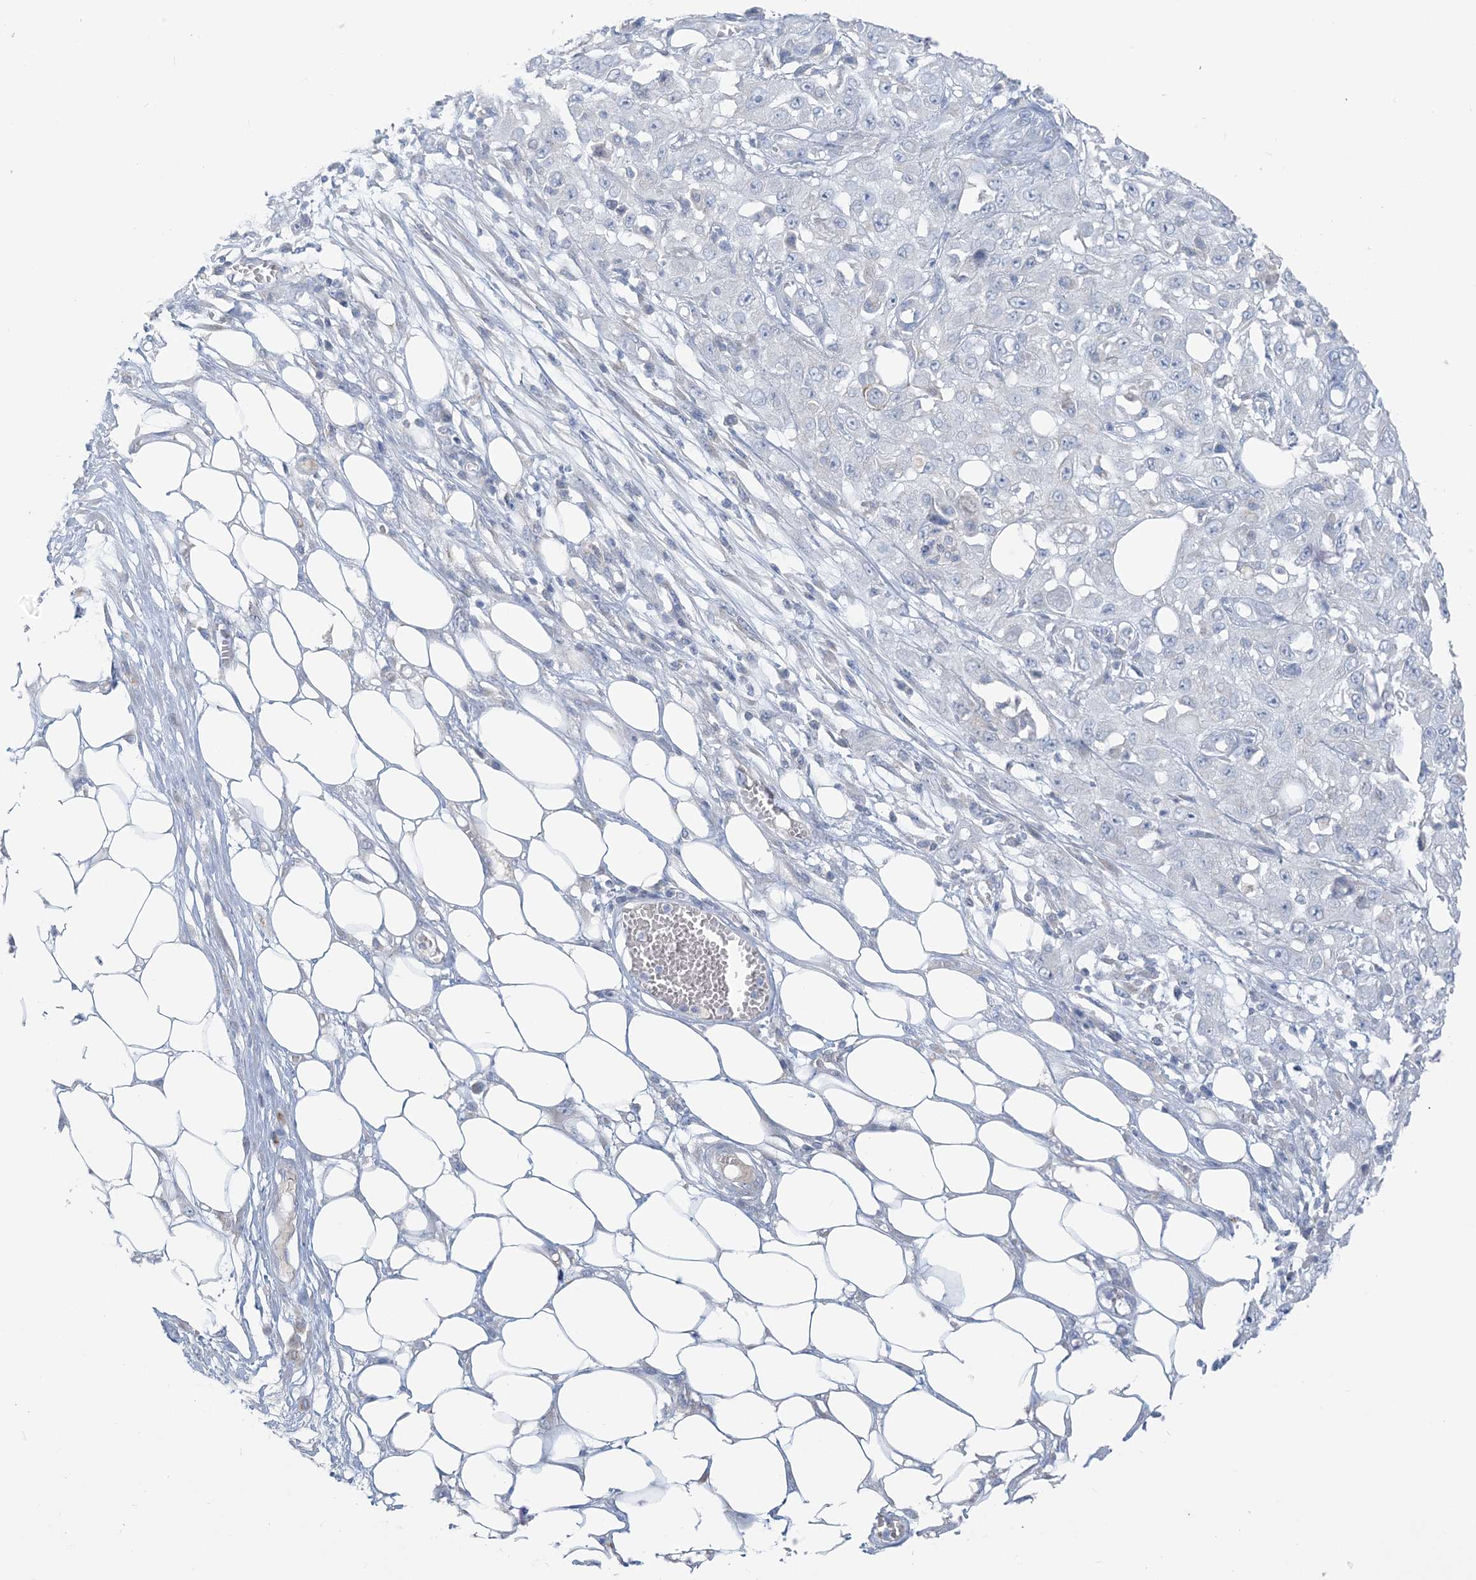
{"staining": {"intensity": "negative", "quantity": "none", "location": "none"}, "tissue": "skin cancer", "cell_type": "Tumor cells", "image_type": "cancer", "snomed": [{"axis": "morphology", "description": "Squamous cell carcinoma, NOS"}, {"axis": "morphology", "description": "Squamous cell carcinoma, metastatic, NOS"}, {"axis": "topography", "description": "Skin"}, {"axis": "topography", "description": "Lymph node"}], "caption": "This is an immunohistochemistry (IHC) micrograph of skin cancer. There is no staining in tumor cells.", "gene": "SCML1", "patient": {"sex": "male", "age": 75}}